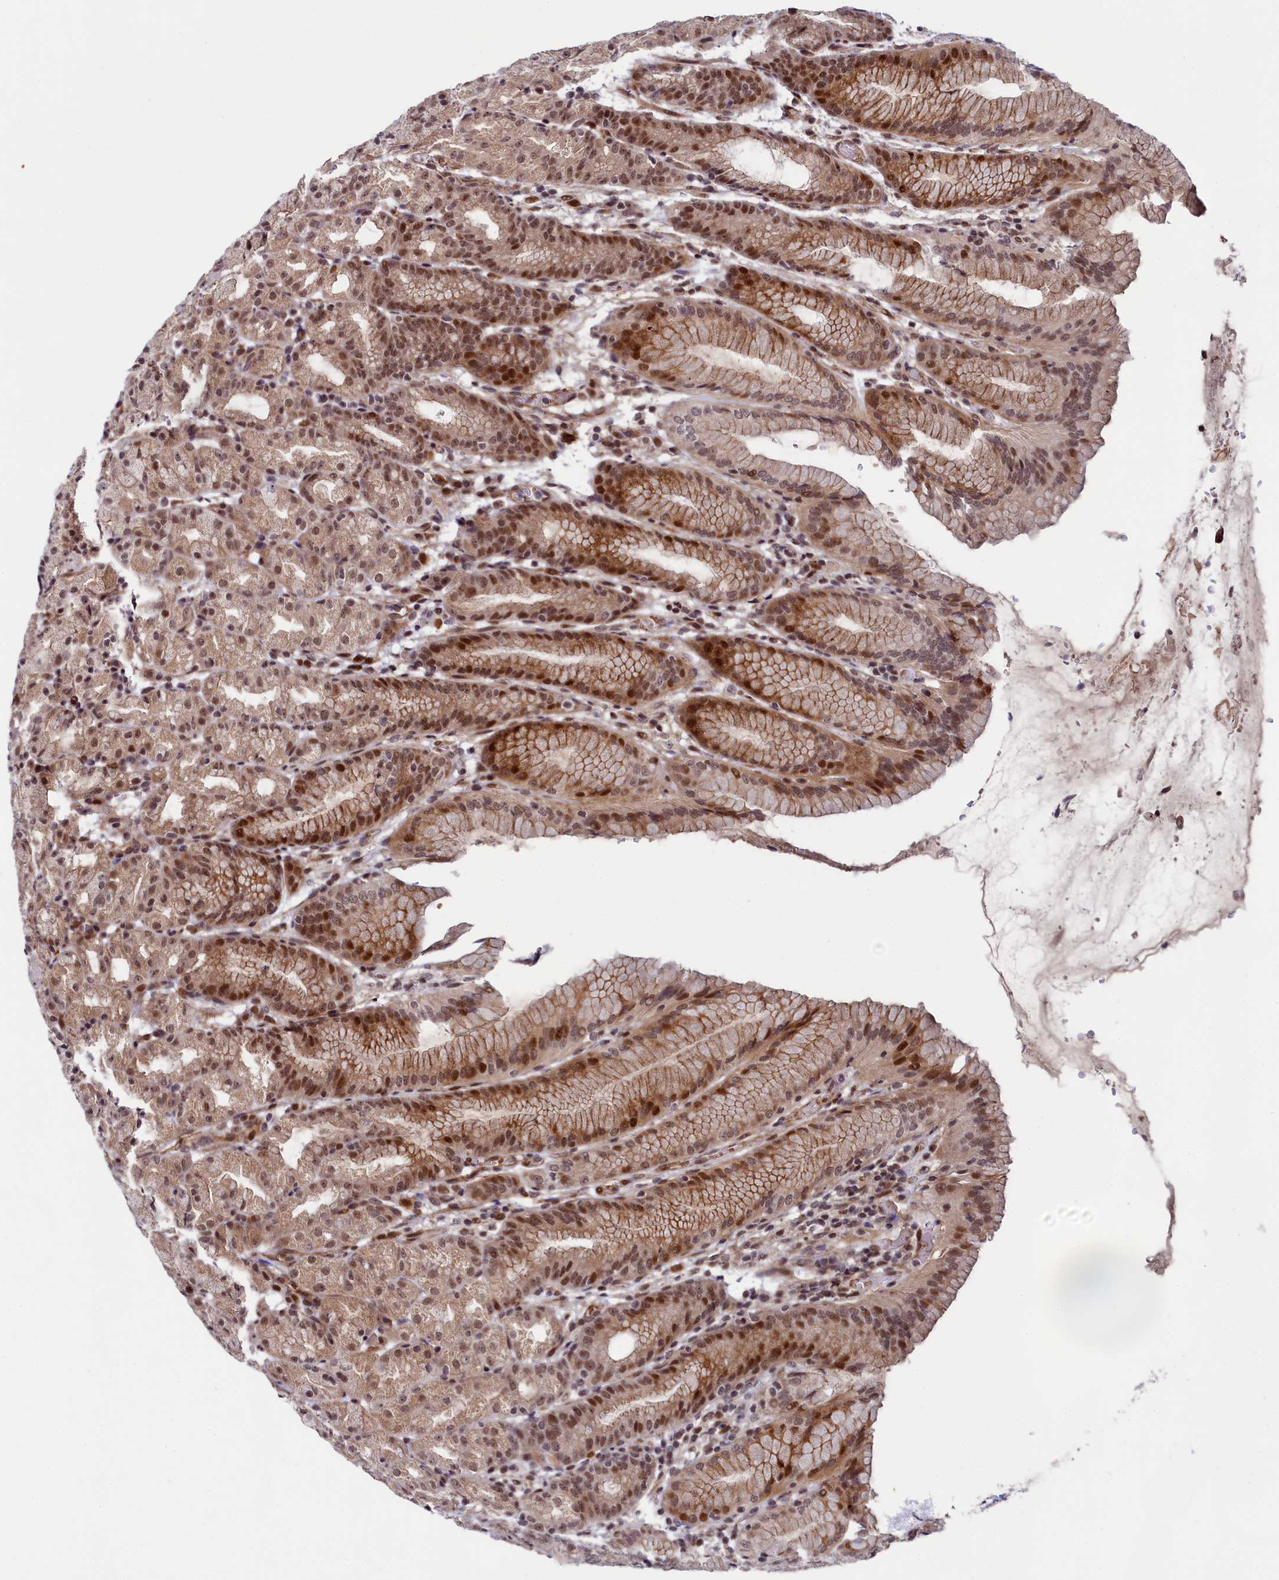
{"staining": {"intensity": "strong", "quantity": ">75%", "location": "cytoplasmic/membranous,nuclear"}, "tissue": "stomach", "cell_type": "Glandular cells", "image_type": "normal", "snomed": [{"axis": "morphology", "description": "Normal tissue, NOS"}, {"axis": "topography", "description": "Stomach, upper"}], "caption": "Stomach stained with DAB immunohistochemistry shows high levels of strong cytoplasmic/membranous,nuclear expression in about >75% of glandular cells.", "gene": "LEO1", "patient": {"sex": "male", "age": 48}}